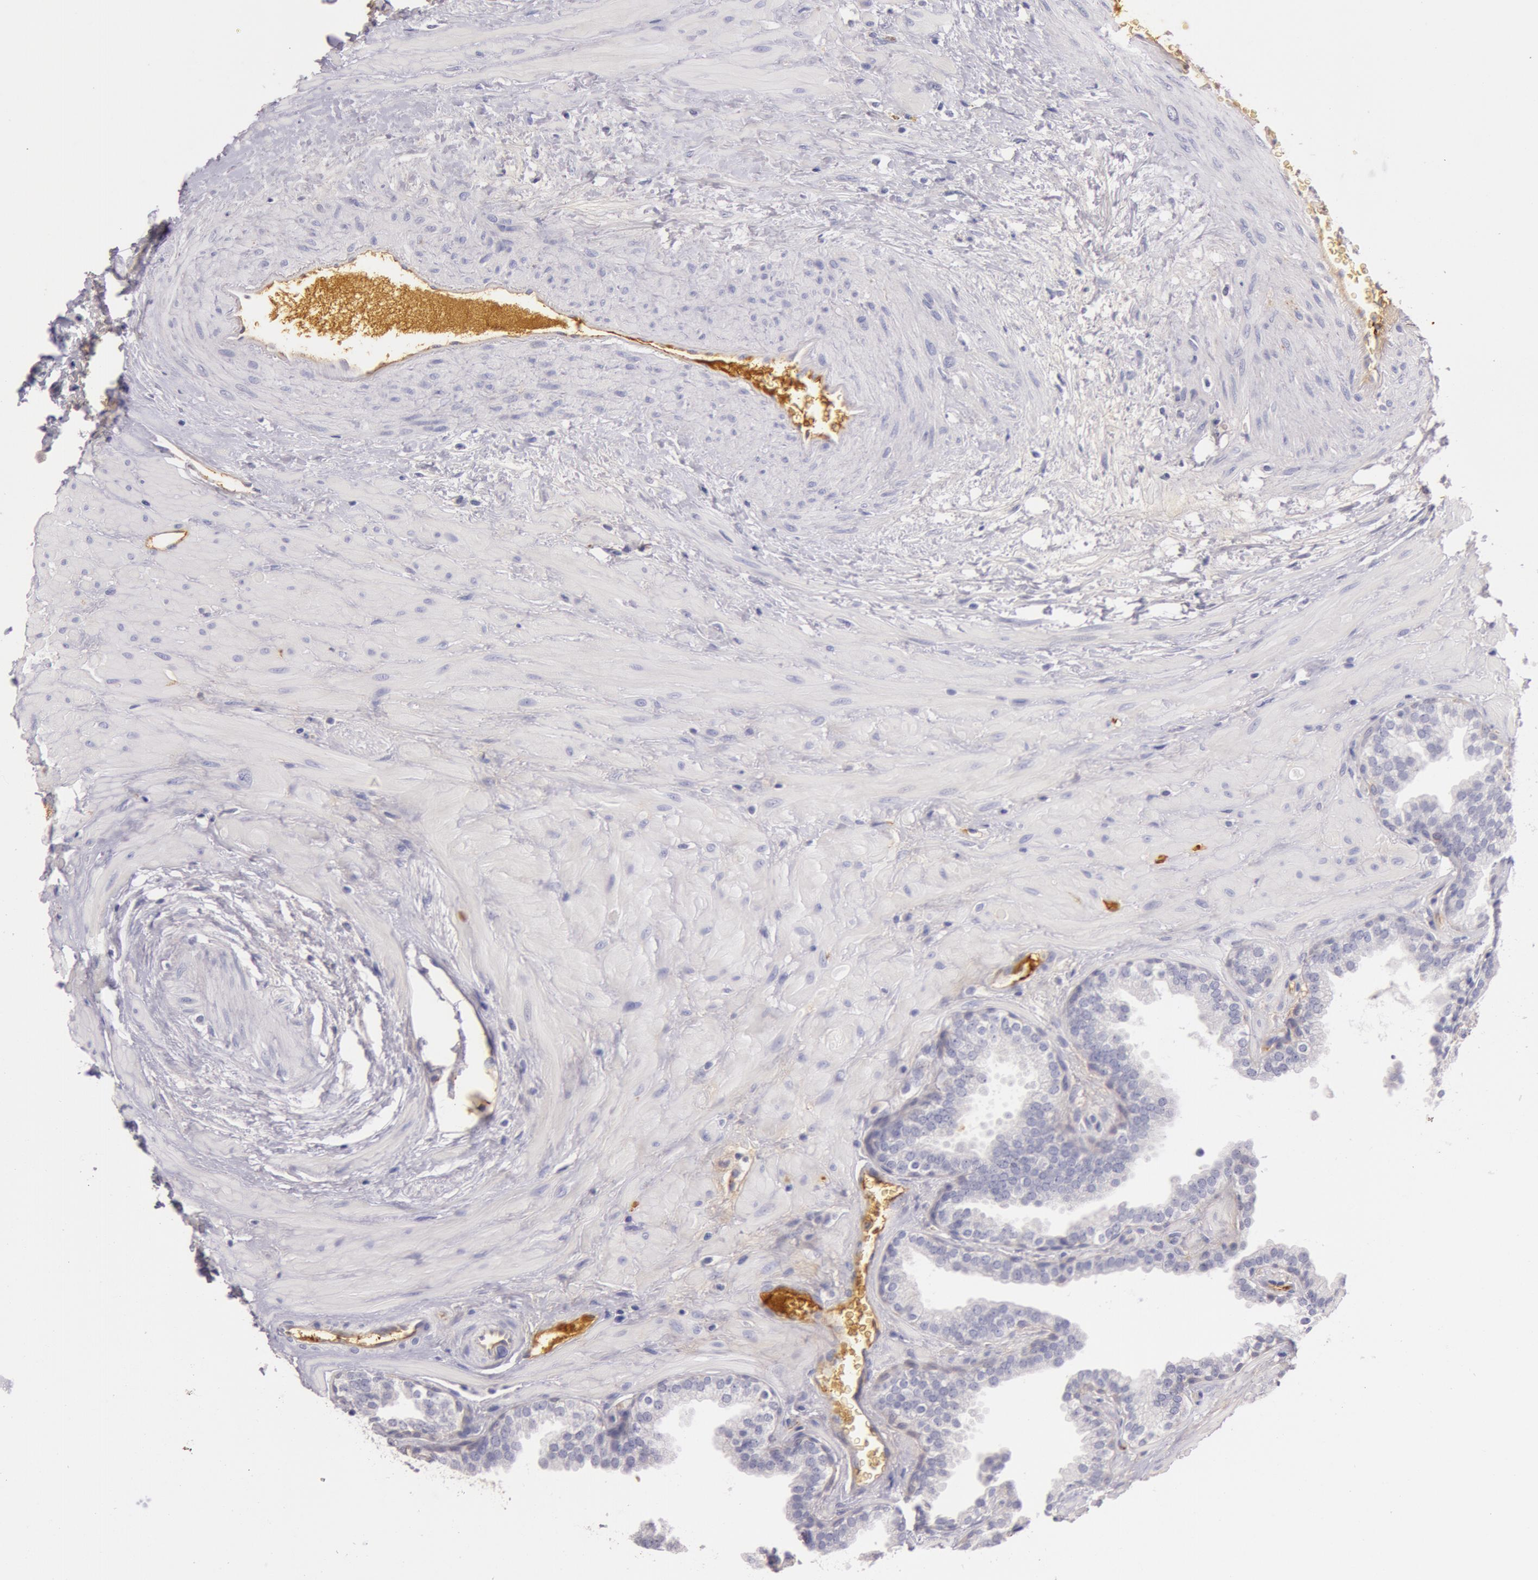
{"staining": {"intensity": "negative", "quantity": "none", "location": "none"}, "tissue": "prostate", "cell_type": "Glandular cells", "image_type": "normal", "snomed": [{"axis": "morphology", "description": "Normal tissue, NOS"}, {"axis": "topography", "description": "Prostate"}], "caption": "An immunohistochemistry micrograph of benign prostate is shown. There is no staining in glandular cells of prostate. Brightfield microscopy of IHC stained with DAB (3,3'-diaminobenzidine) (brown) and hematoxylin (blue), captured at high magnification.", "gene": "C4BPA", "patient": {"sex": "male", "age": 51}}